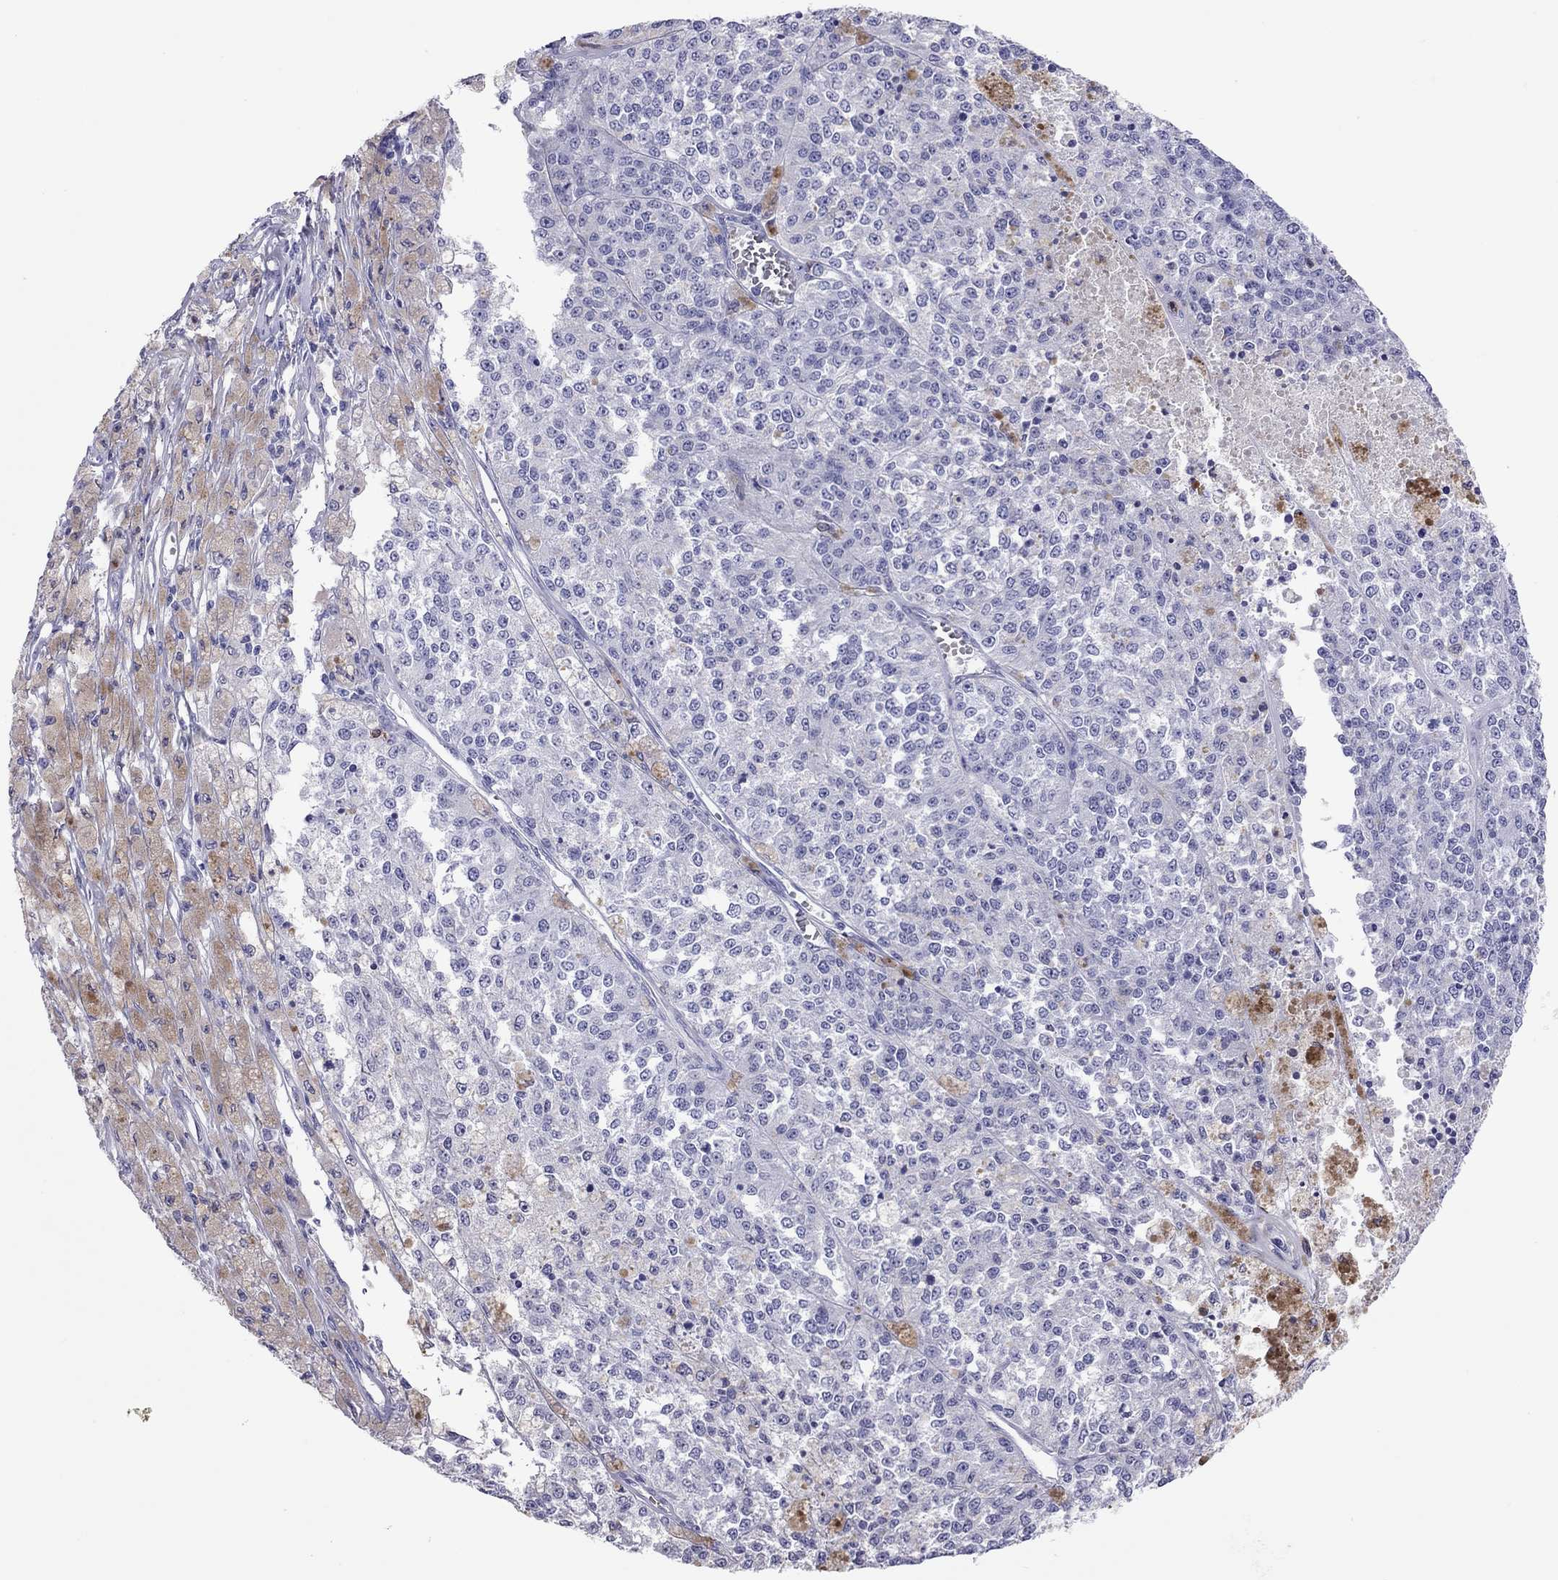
{"staining": {"intensity": "negative", "quantity": "none", "location": "none"}, "tissue": "melanoma", "cell_type": "Tumor cells", "image_type": "cancer", "snomed": [{"axis": "morphology", "description": "Malignant melanoma, Metastatic site"}, {"axis": "topography", "description": "Lymph node"}], "caption": "Tumor cells are negative for brown protein staining in malignant melanoma (metastatic site). (Brightfield microscopy of DAB (3,3'-diaminobenzidine) immunohistochemistry (IHC) at high magnification).", "gene": "ADORA2A", "patient": {"sex": "female", "age": 64}}